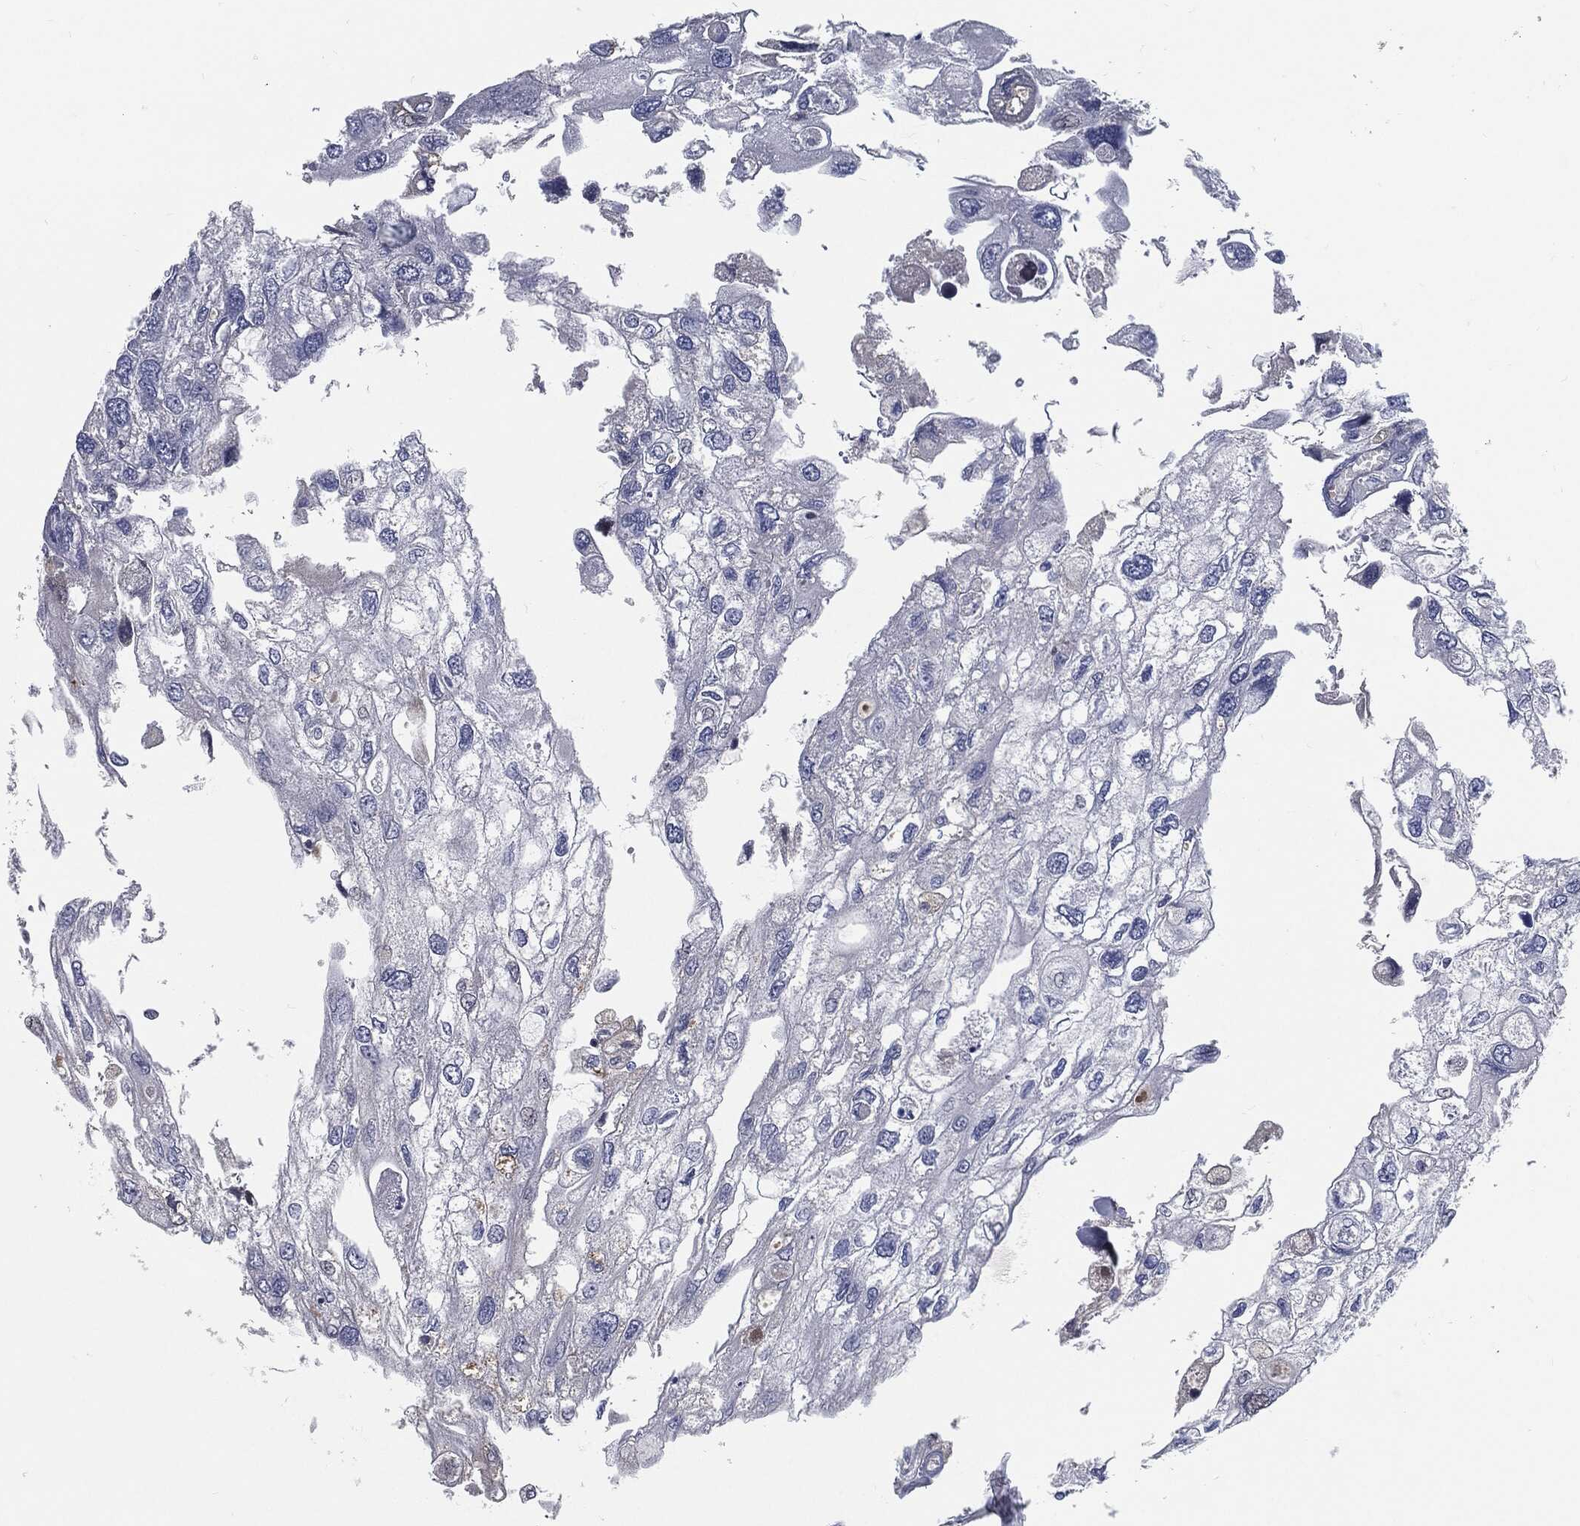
{"staining": {"intensity": "negative", "quantity": "none", "location": "none"}, "tissue": "urothelial cancer", "cell_type": "Tumor cells", "image_type": "cancer", "snomed": [{"axis": "morphology", "description": "Urothelial carcinoma, High grade"}, {"axis": "topography", "description": "Urinary bladder"}], "caption": "The histopathology image exhibits no significant expression in tumor cells of urothelial cancer. (DAB (3,3'-diaminobenzidine) immunohistochemistry (IHC), high magnification).", "gene": "MST1", "patient": {"sex": "male", "age": 59}}